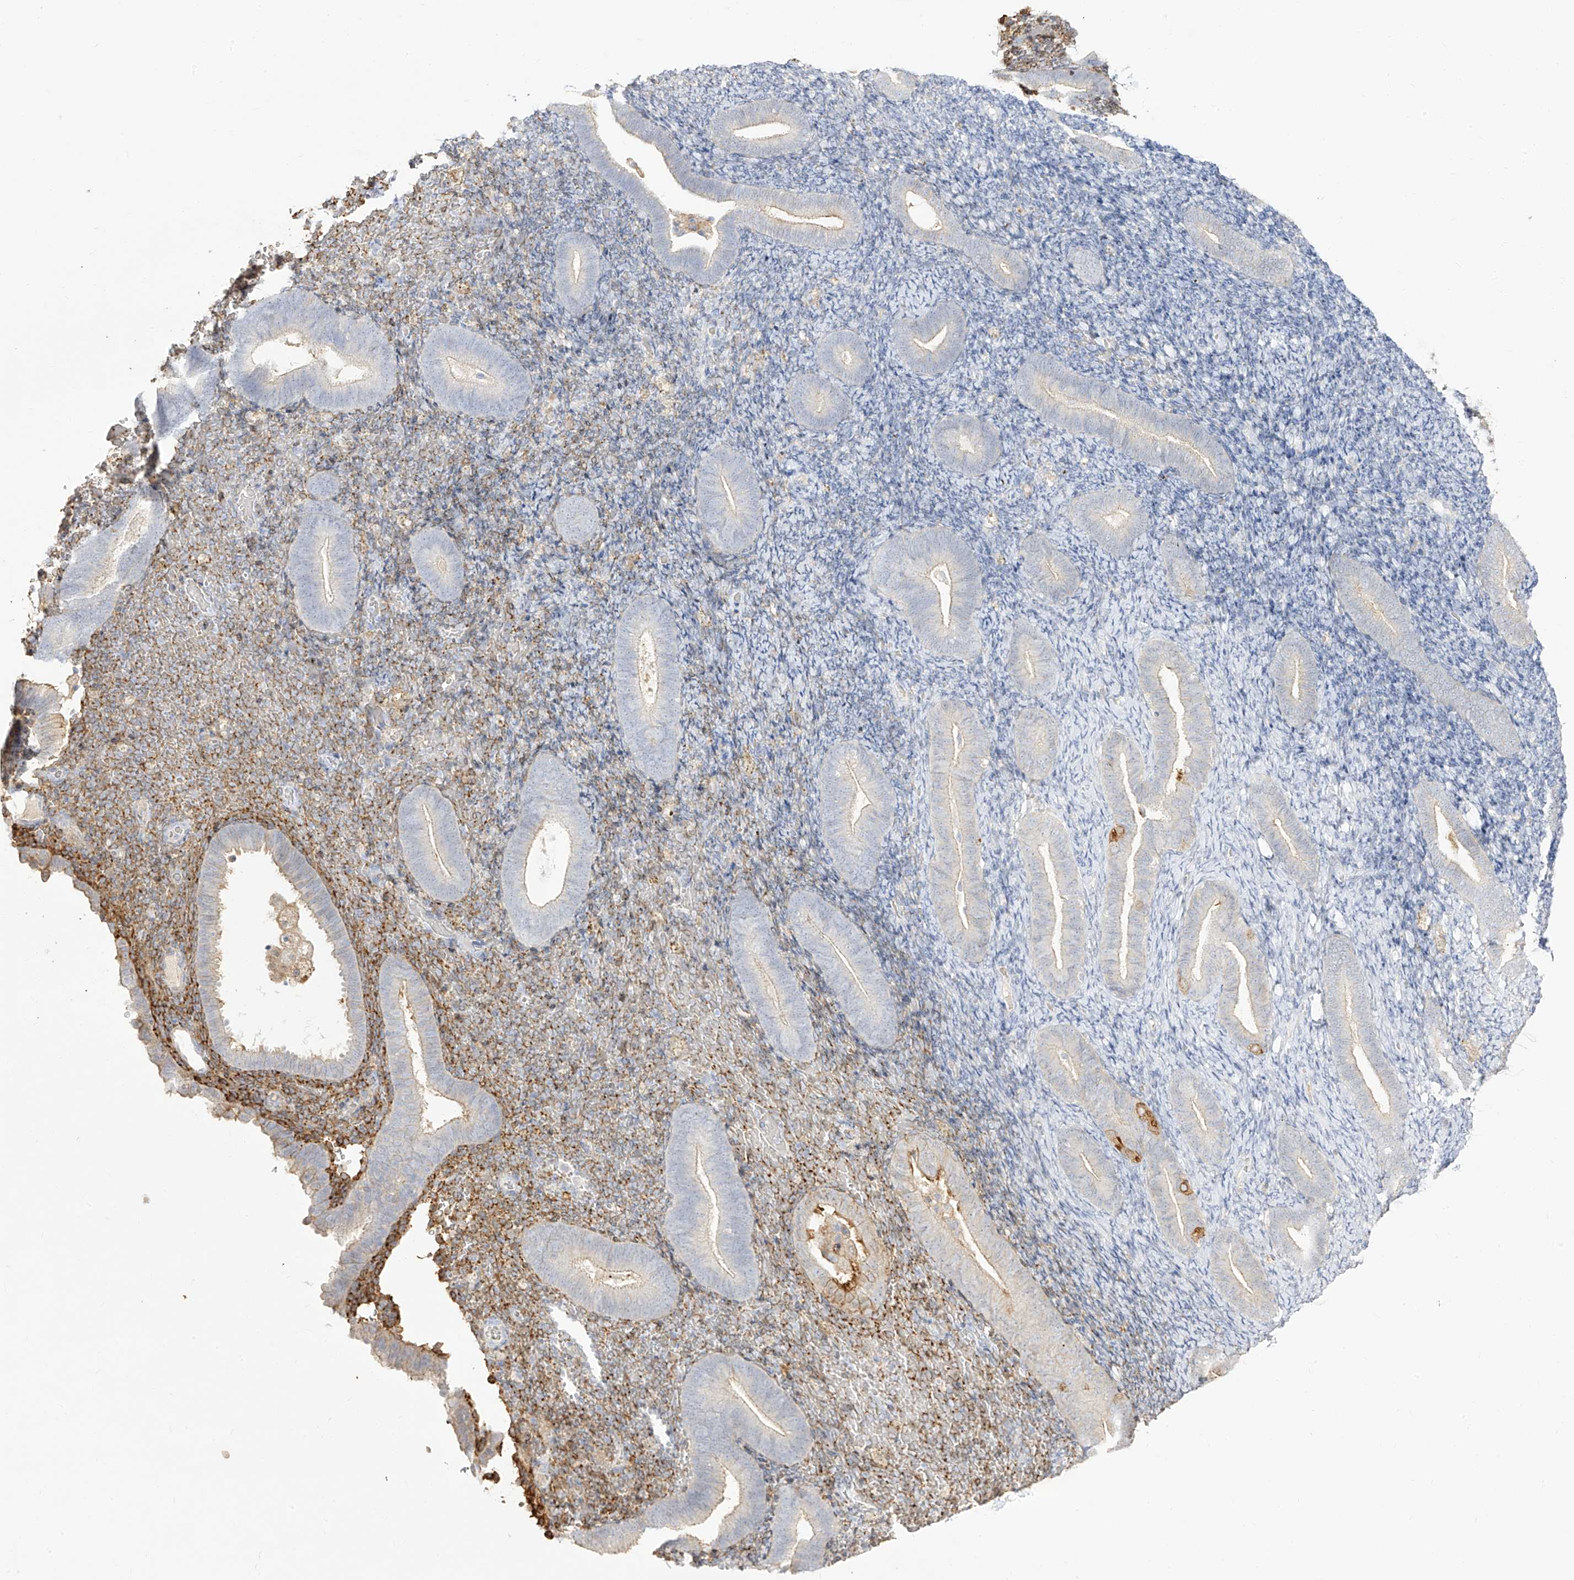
{"staining": {"intensity": "moderate", "quantity": "25%-75%", "location": "cytoplasmic/membranous"}, "tissue": "endometrium", "cell_type": "Cells in endometrial stroma", "image_type": "normal", "snomed": [{"axis": "morphology", "description": "Normal tissue, NOS"}, {"axis": "topography", "description": "Endometrium"}], "caption": "Endometrium stained with DAB IHC displays medium levels of moderate cytoplasmic/membranous staining in about 25%-75% of cells in endometrial stroma.", "gene": "ZGRF1", "patient": {"sex": "female", "age": 51}}